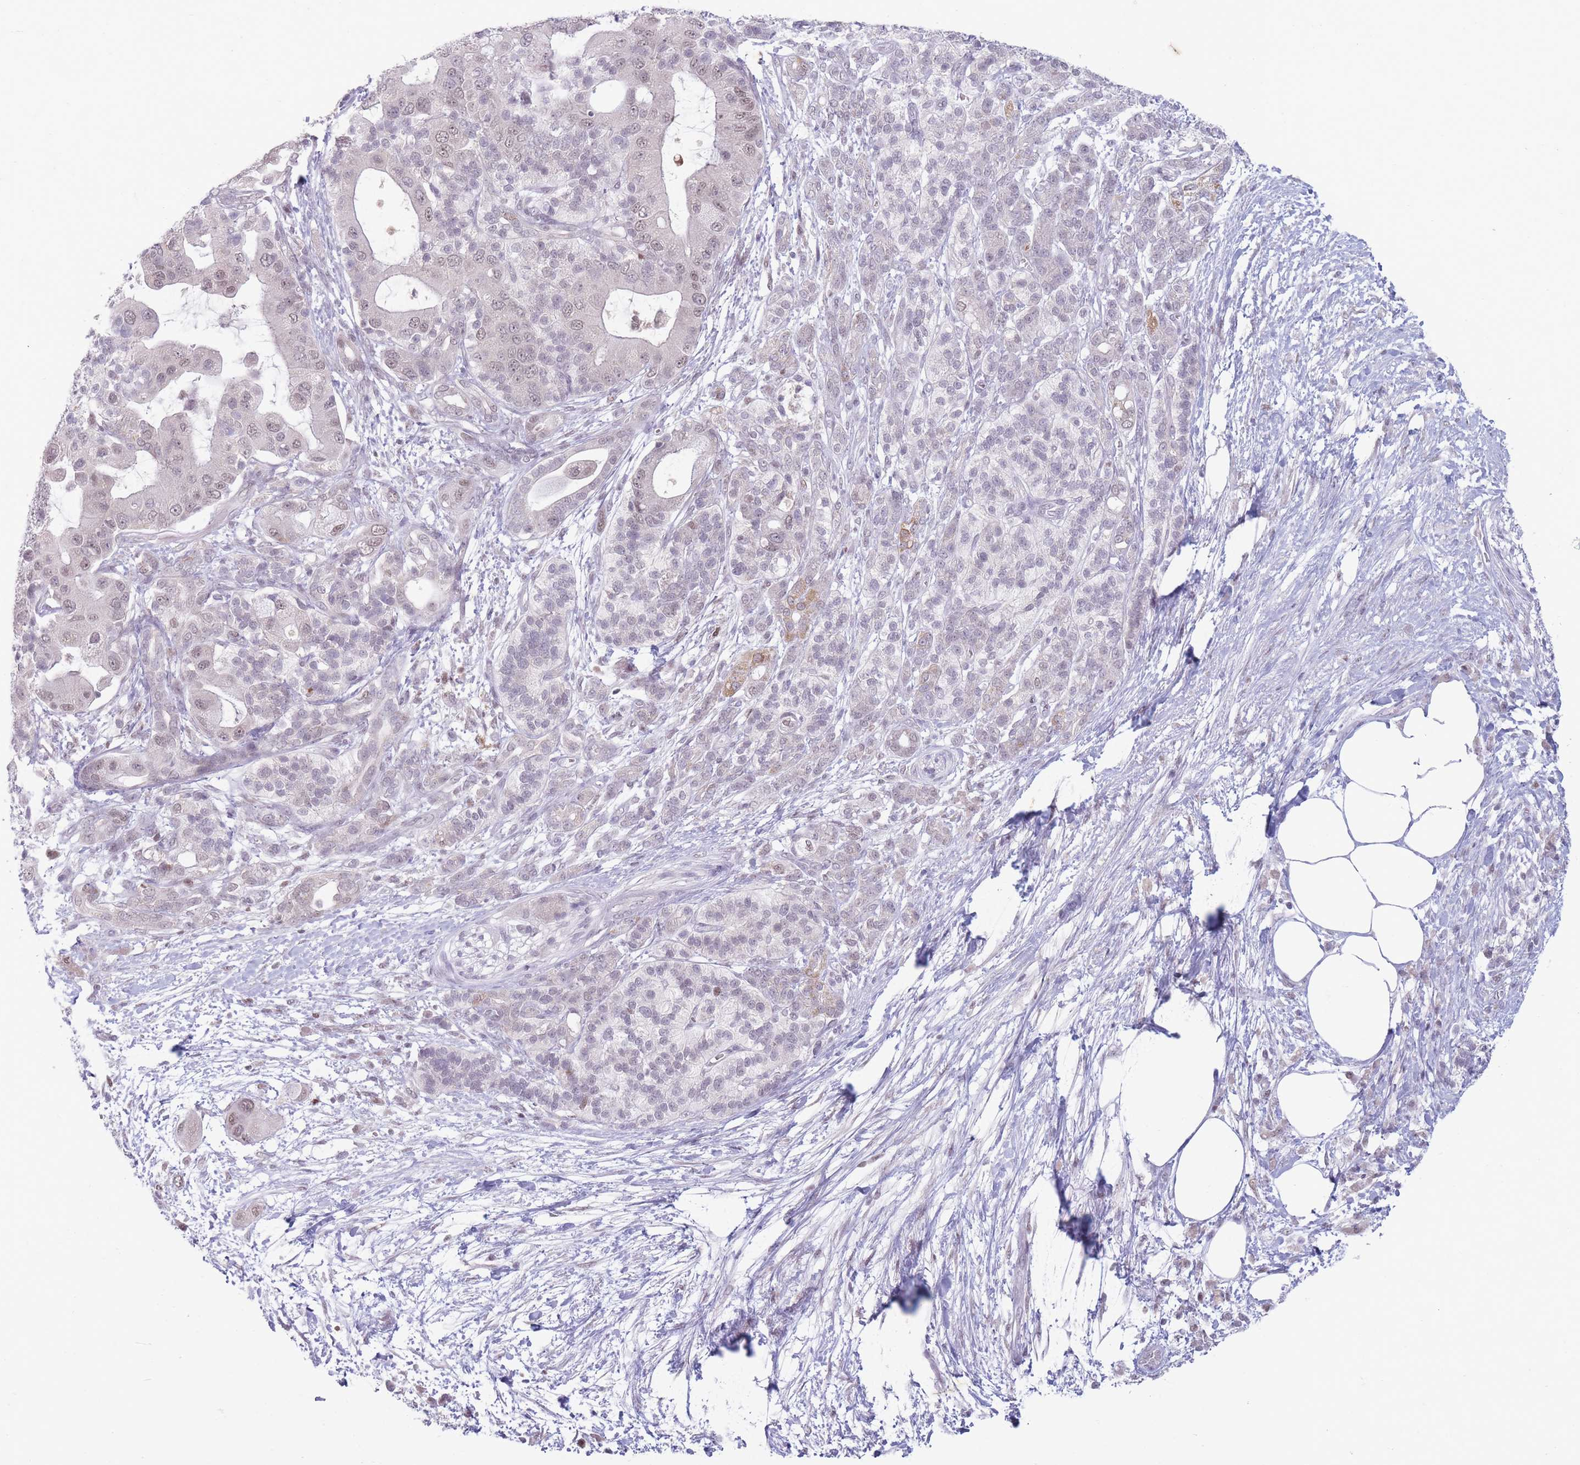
{"staining": {"intensity": "weak", "quantity": "25%-75%", "location": "nuclear"}, "tissue": "pancreatic cancer", "cell_type": "Tumor cells", "image_type": "cancer", "snomed": [{"axis": "morphology", "description": "Adenocarcinoma, NOS"}, {"axis": "topography", "description": "Pancreas"}], "caption": "Immunohistochemical staining of pancreatic cancer demonstrates weak nuclear protein positivity in about 25%-75% of tumor cells.", "gene": "ARID3B", "patient": {"sex": "male", "age": 57}}